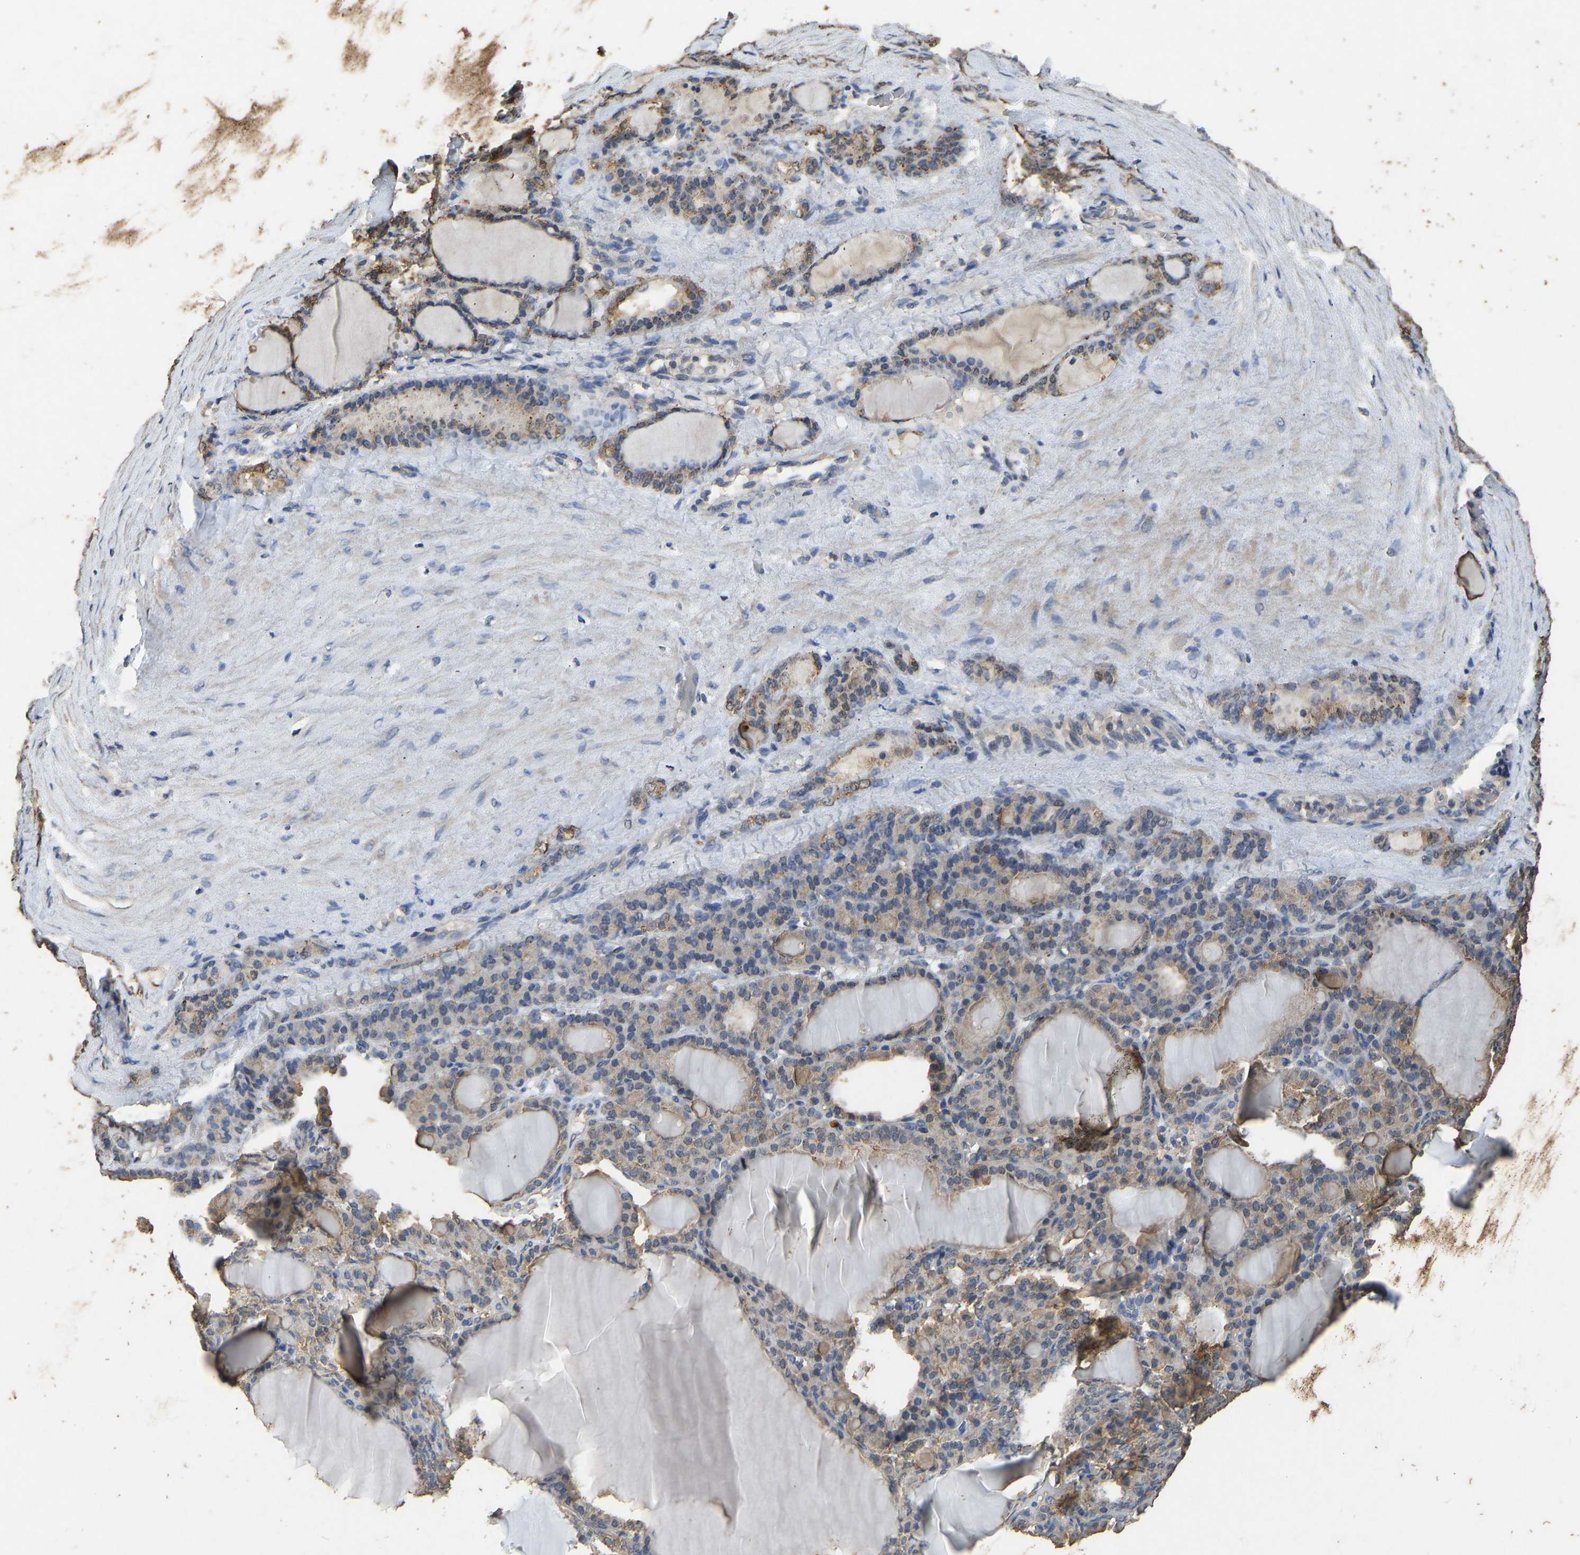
{"staining": {"intensity": "moderate", "quantity": ">75%", "location": "cytoplasmic/membranous"}, "tissue": "thyroid gland", "cell_type": "Glandular cells", "image_type": "normal", "snomed": [{"axis": "morphology", "description": "Normal tissue, NOS"}, {"axis": "topography", "description": "Thyroid gland"}], "caption": "Immunohistochemistry (IHC) staining of benign thyroid gland, which exhibits medium levels of moderate cytoplasmic/membranous staining in approximately >75% of glandular cells indicating moderate cytoplasmic/membranous protein staining. The staining was performed using DAB (3,3'-diaminobenzidine) (brown) for protein detection and nuclei were counterstained in hematoxylin (blue).", "gene": "CIDEC", "patient": {"sex": "female", "age": 28}}